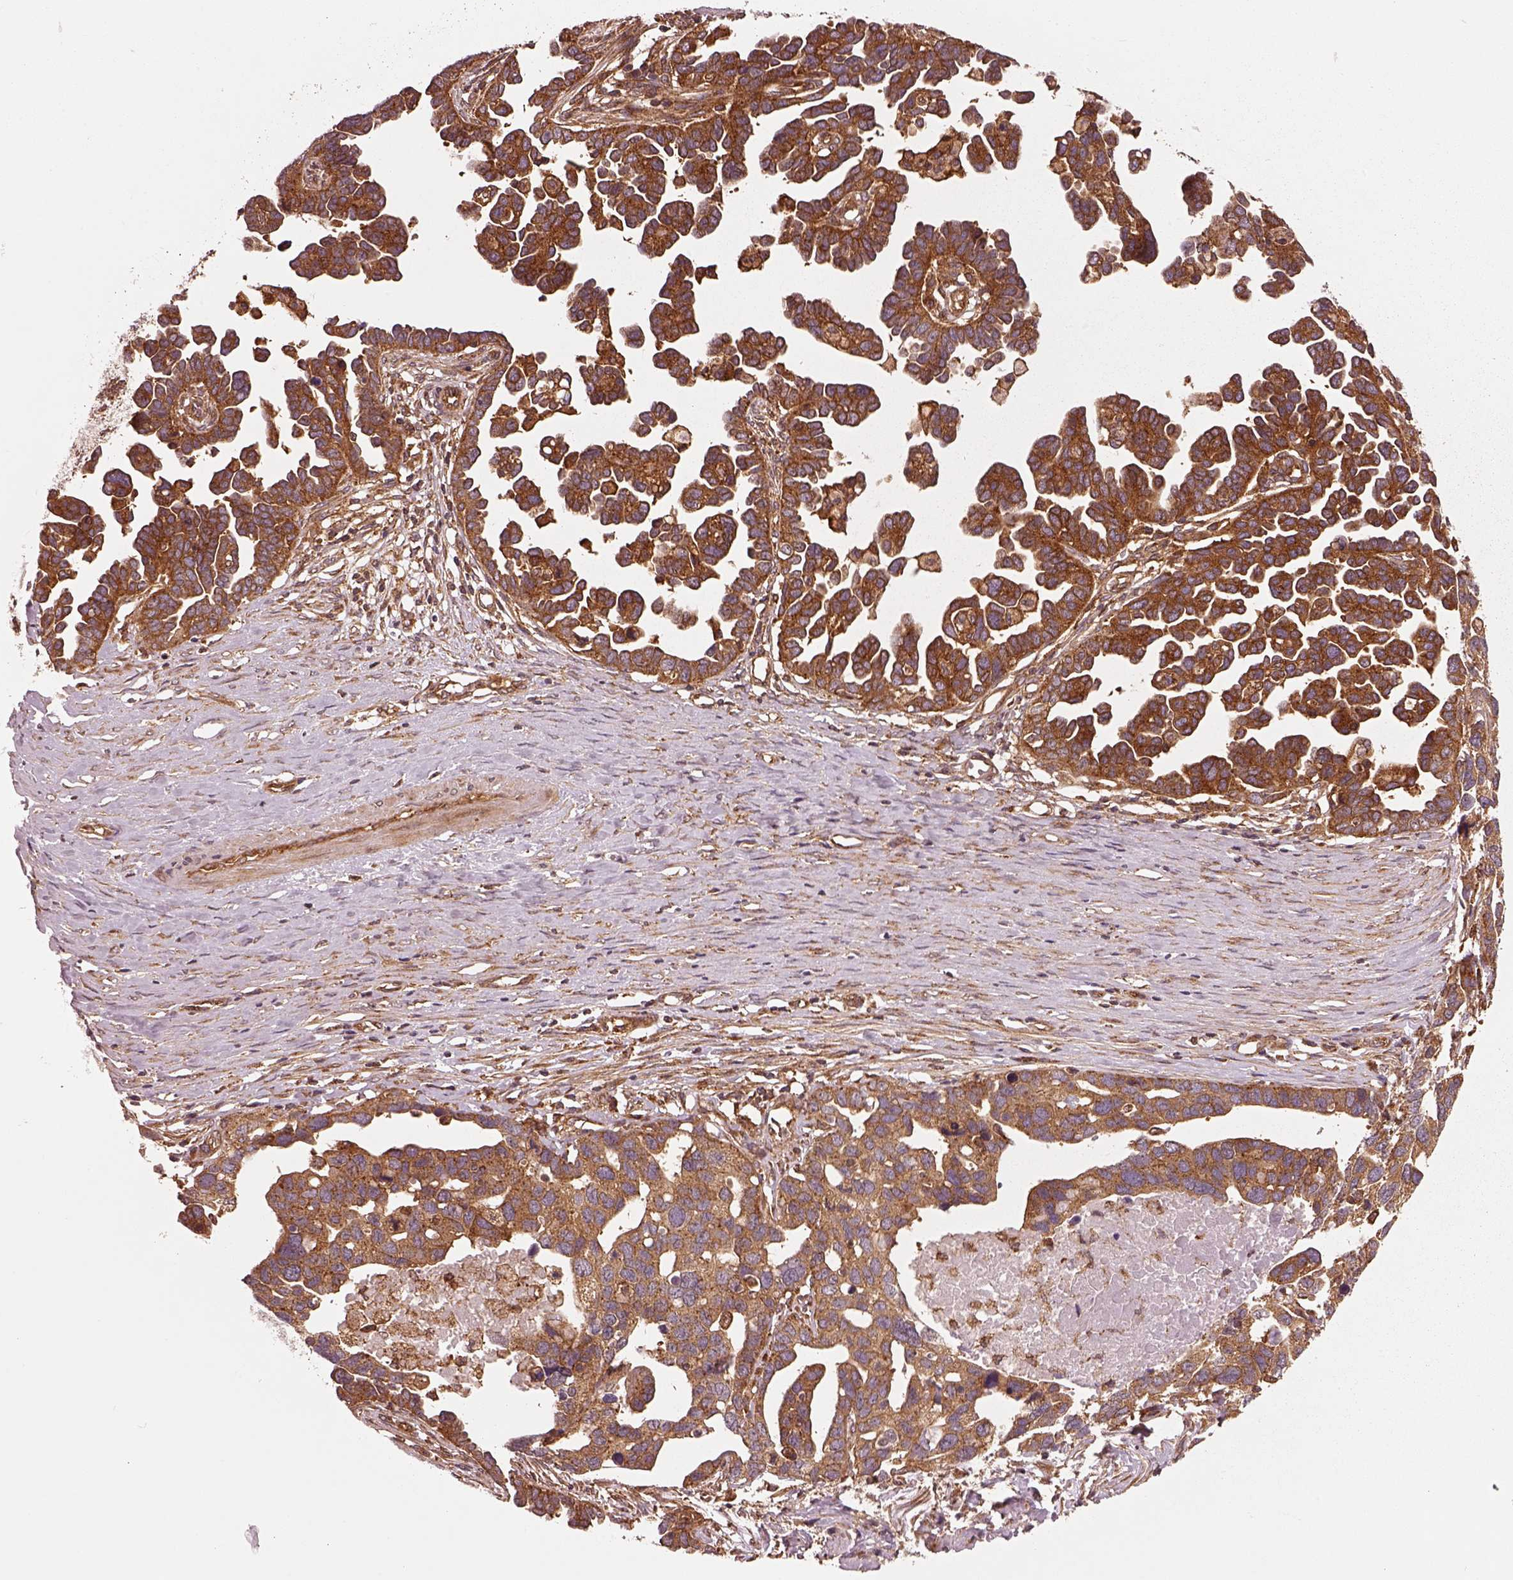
{"staining": {"intensity": "strong", "quantity": "25%-75%", "location": "cytoplasmic/membranous"}, "tissue": "ovarian cancer", "cell_type": "Tumor cells", "image_type": "cancer", "snomed": [{"axis": "morphology", "description": "Cystadenocarcinoma, serous, NOS"}, {"axis": "topography", "description": "Ovary"}], "caption": "Immunohistochemistry staining of ovarian cancer (serous cystadenocarcinoma), which reveals high levels of strong cytoplasmic/membranous positivity in approximately 25%-75% of tumor cells indicating strong cytoplasmic/membranous protein staining. The staining was performed using DAB (brown) for protein detection and nuclei were counterstained in hematoxylin (blue).", "gene": "WASHC2A", "patient": {"sex": "female", "age": 54}}